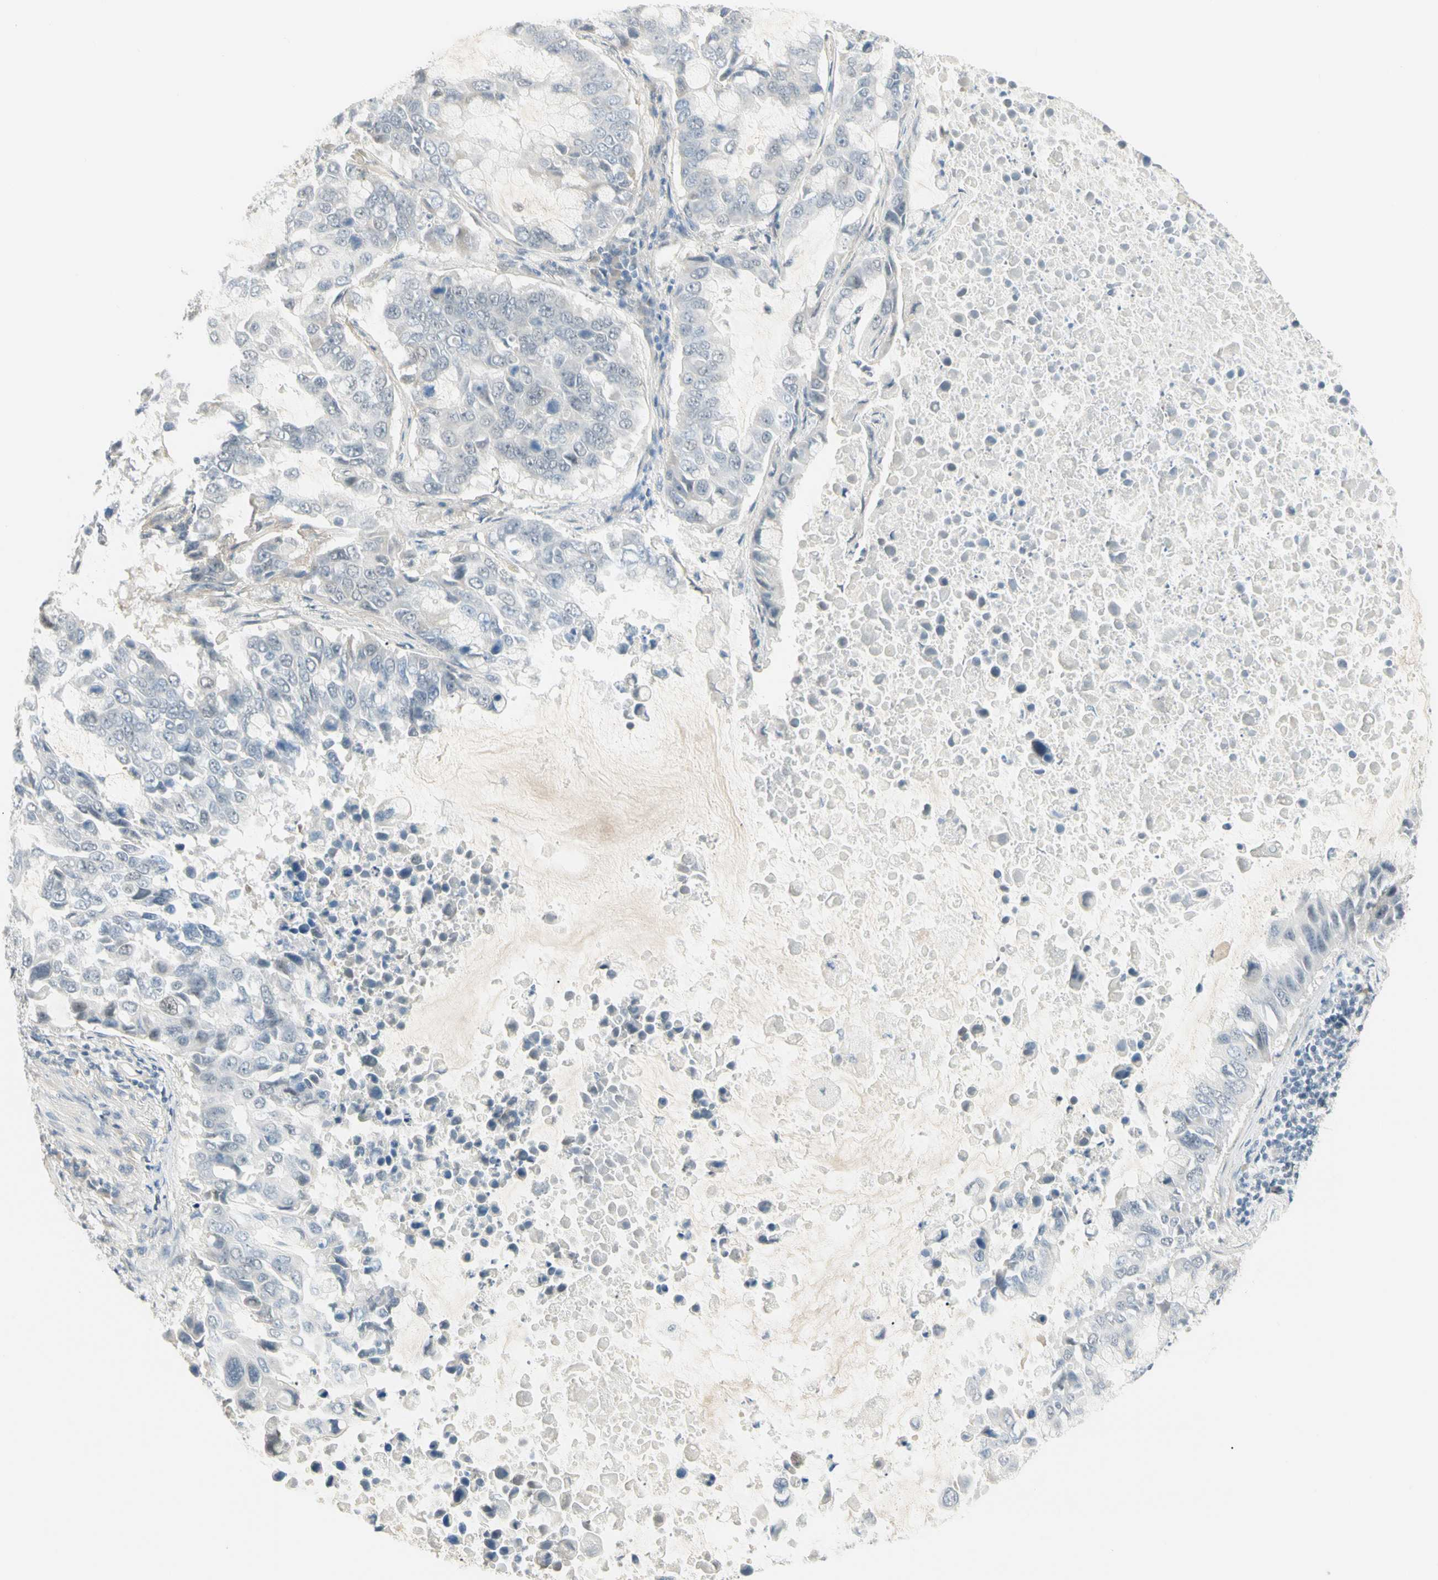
{"staining": {"intensity": "negative", "quantity": "none", "location": "none"}, "tissue": "lung cancer", "cell_type": "Tumor cells", "image_type": "cancer", "snomed": [{"axis": "morphology", "description": "Adenocarcinoma, NOS"}, {"axis": "topography", "description": "Lung"}], "caption": "Lung cancer (adenocarcinoma) was stained to show a protein in brown. There is no significant staining in tumor cells.", "gene": "ASPN", "patient": {"sex": "male", "age": 64}}